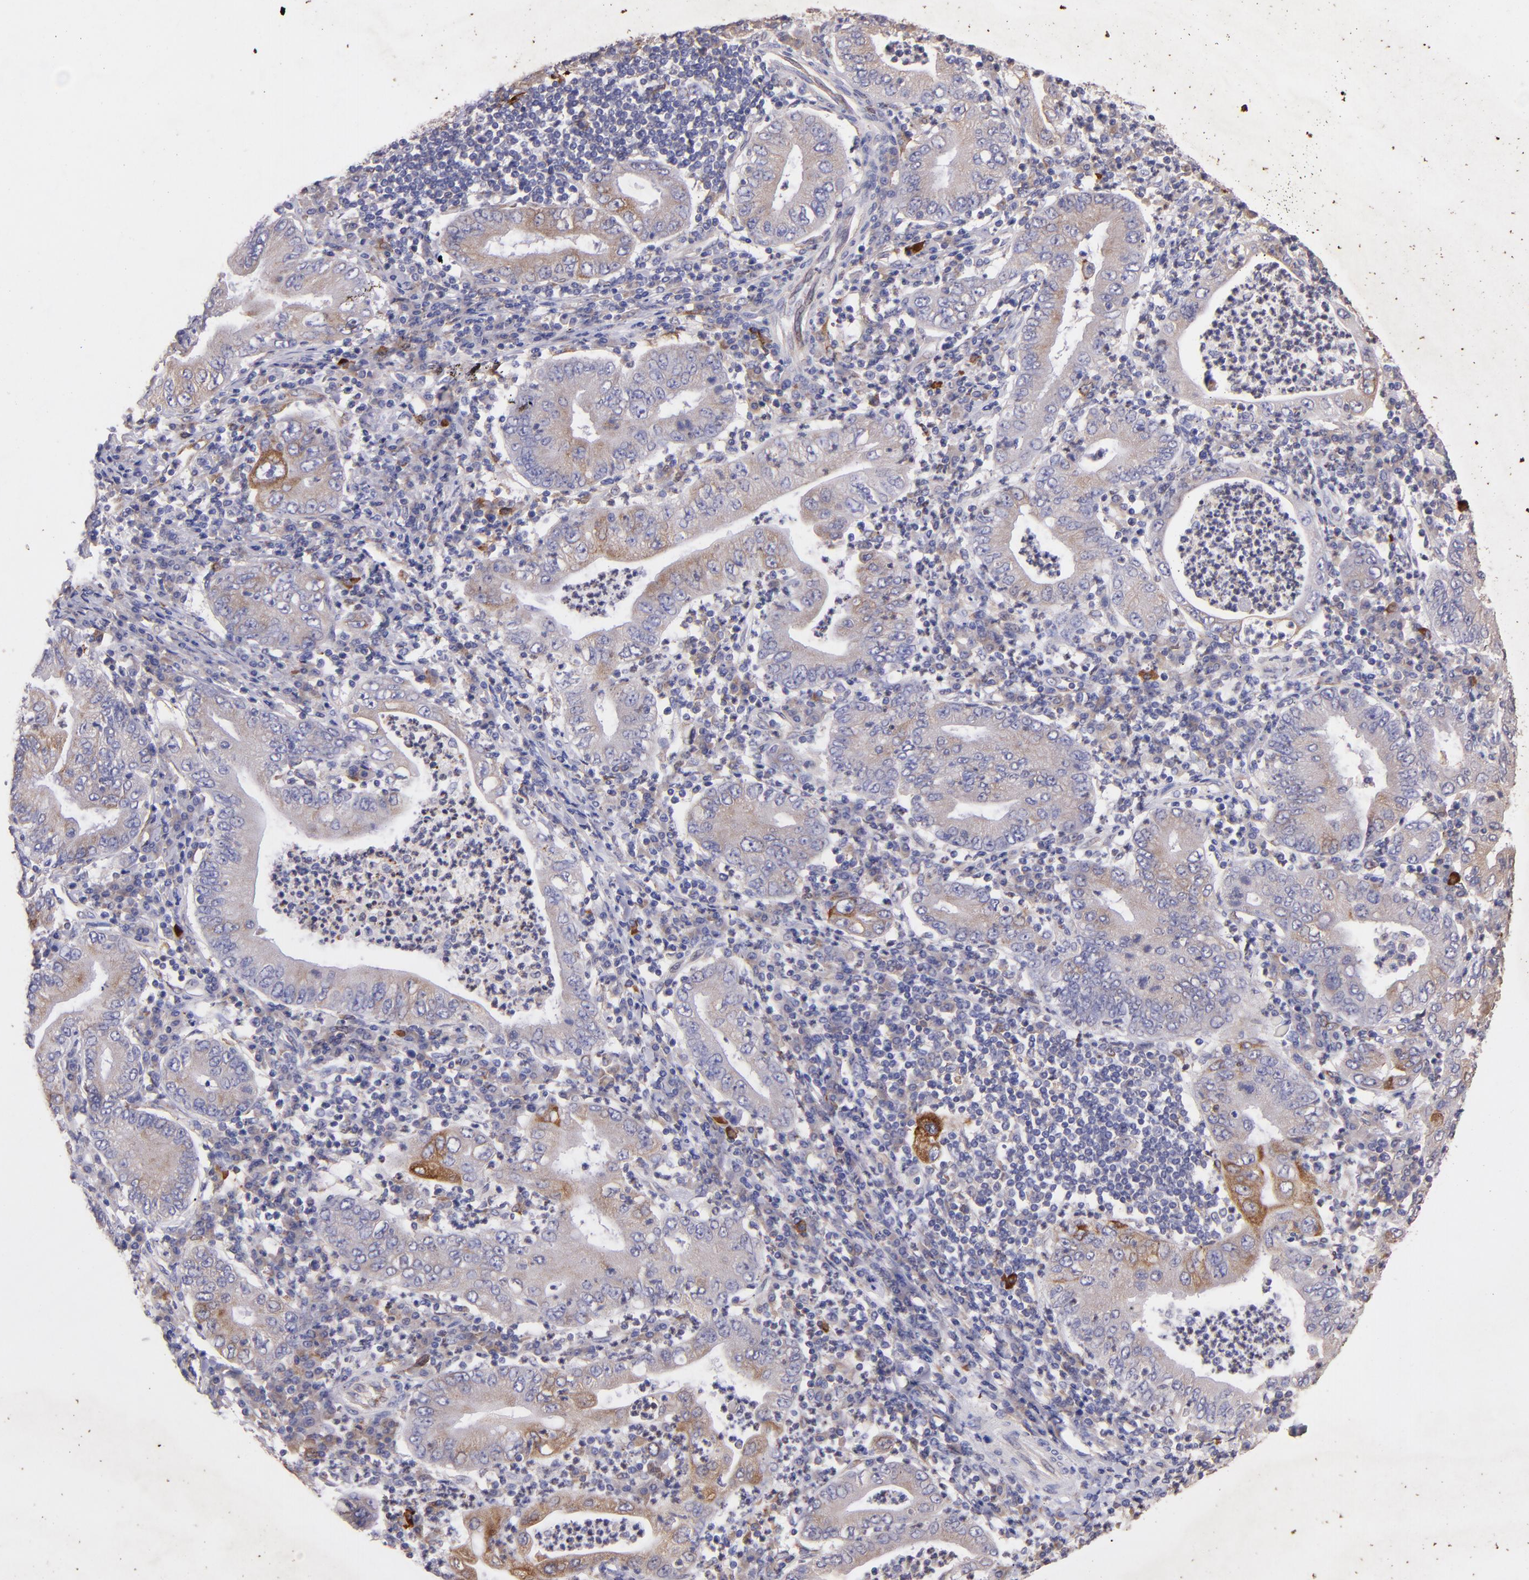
{"staining": {"intensity": "moderate", "quantity": ">75%", "location": "cytoplasmic/membranous"}, "tissue": "stomach cancer", "cell_type": "Tumor cells", "image_type": "cancer", "snomed": [{"axis": "morphology", "description": "Normal tissue, NOS"}, {"axis": "morphology", "description": "Adenocarcinoma, NOS"}, {"axis": "topography", "description": "Esophagus"}, {"axis": "topography", "description": "Stomach, upper"}, {"axis": "topography", "description": "Peripheral nerve tissue"}], "caption": "Immunohistochemistry (IHC) histopathology image of neoplastic tissue: stomach adenocarcinoma stained using immunohistochemistry (IHC) shows medium levels of moderate protein expression localized specifically in the cytoplasmic/membranous of tumor cells, appearing as a cytoplasmic/membranous brown color.", "gene": "RET", "patient": {"sex": "male", "age": 62}}